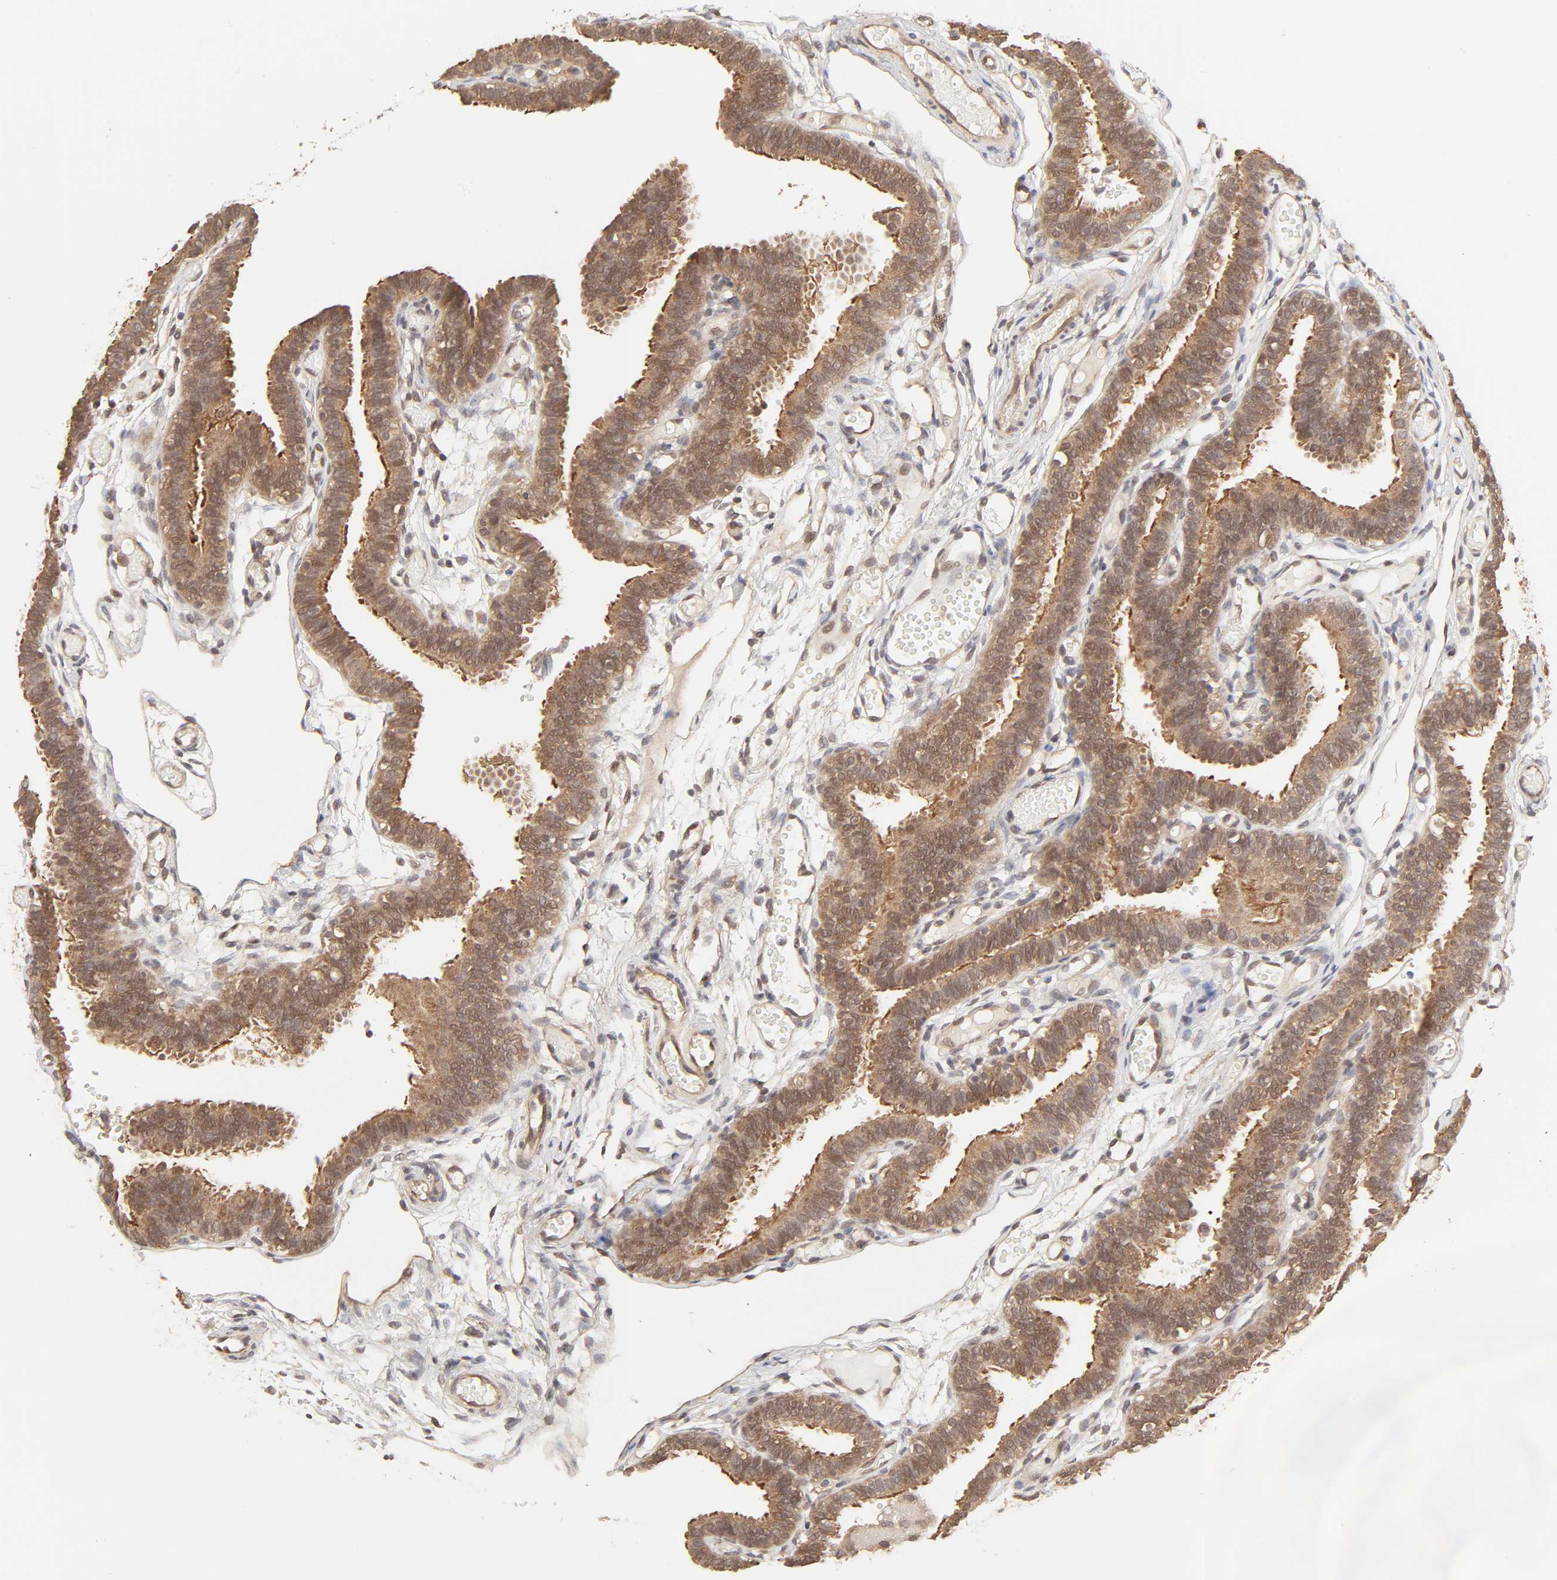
{"staining": {"intensity": "moderate", "quantity": ">75%", "location": "cytoplasmic/membranous"}, "tissue": "fallopian tube", "cell_type": "Glandular cells", "image_type": "normal", "snomed": [{"axis": "morphology", "description": "Normal tissue, NOS"}, {"axis": "topography", "description": "Fallopian tube"}], "caption": "Immunohistochemistry (IHC) staining of normal fallopian tube, which exhibits medium levels of moderate cytoplasmic/membranous staining in about >75% of glandular cells indicating moderate cytoplasmic/membranous protein expression. The staining was performed using DAB (3,3'-diaminobenzidine) (brown) for protein detection and nuclei were counterstained in hematoxylin (blue).", "gene": "MAPK1", "patient": {"sex": "female", "age": 29}}